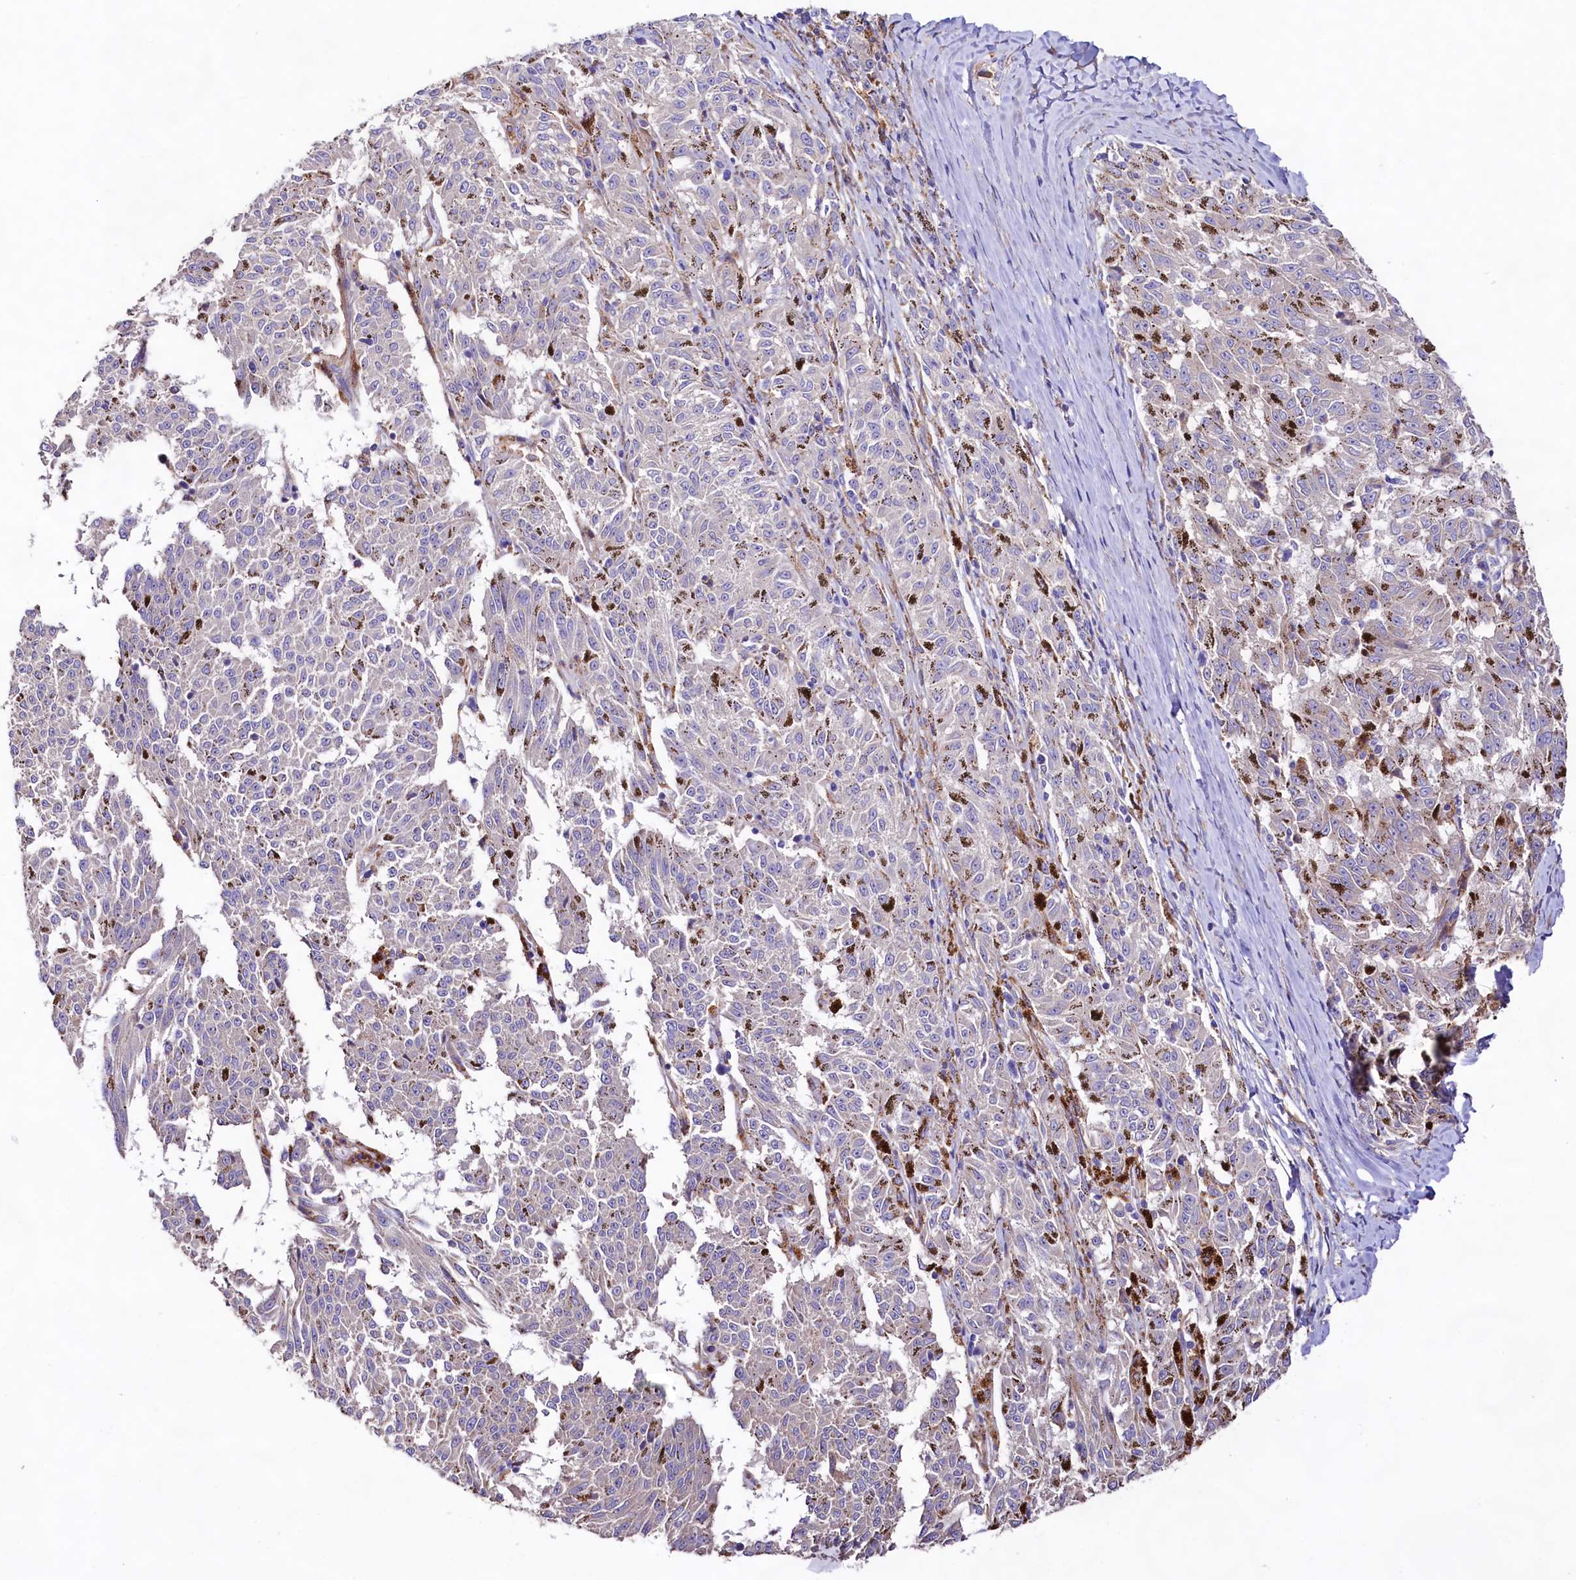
{"staining": {"intensity": "negative", "quantity": "none", "location": "none"}, "tissue": "melanoma", "cell_type": "Tumor cells", "image_type": "cancer", "snomed": [{"axis": "morphology", "description": "Malignant melanoma, NOS"}, {"axis": "topography", "description": "Skin"}], "caption": "High power microscopy micrograph of an IHC photomicrograph of melanoma, revealing no significant expression in tumor cells. The staining was performed using DAB (3,3'-diaminobenzidine) to visualize the protein expression in brown, while the nuclei were stained in blue with hematoxylin (Magnification: 20x).", "gene": "DMXL2", "patient": {"sex": "female", "age": 72}}